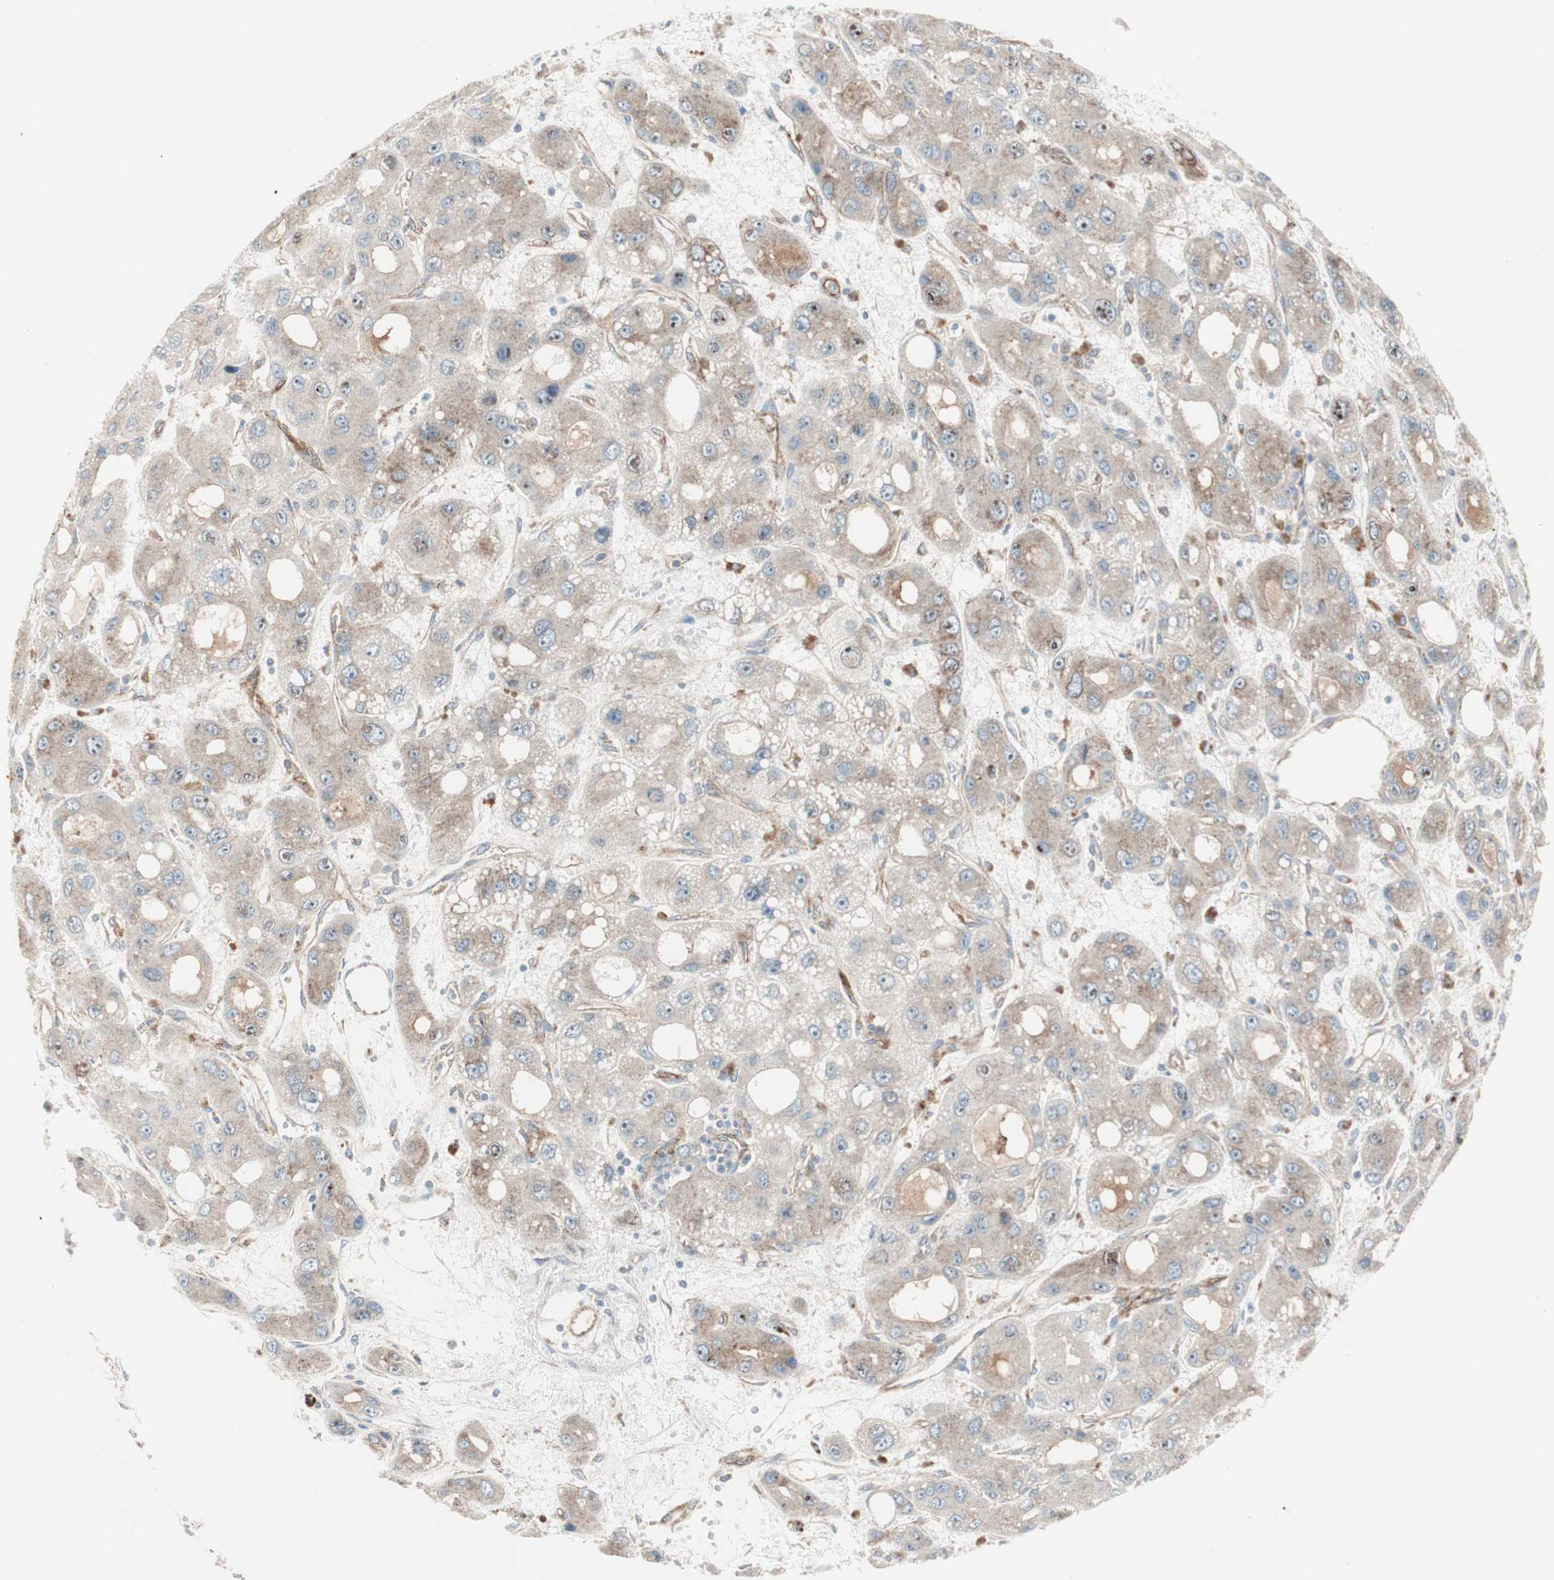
{"staining": {"intensity": "moderate", "quantity": ">75%", "location": "cytoplasmic/membranous"}, "tissue": "liver cancer", "cell_type": "Tumor cells", "image_type": "cancer", "snomed": [{"axis": "morphology", "description": "Carcinoma, Hepatocellular, NOS"}, {"axis": "topography", "description": "Liver"}], "caption": "Moderate cytoplasmic/membranous protein positivity is present in about >75% of tumor cells in liver hepatocellular carcinoma.", "gene": "CCL14", "patient": {"sex": "male", "age": 55}}